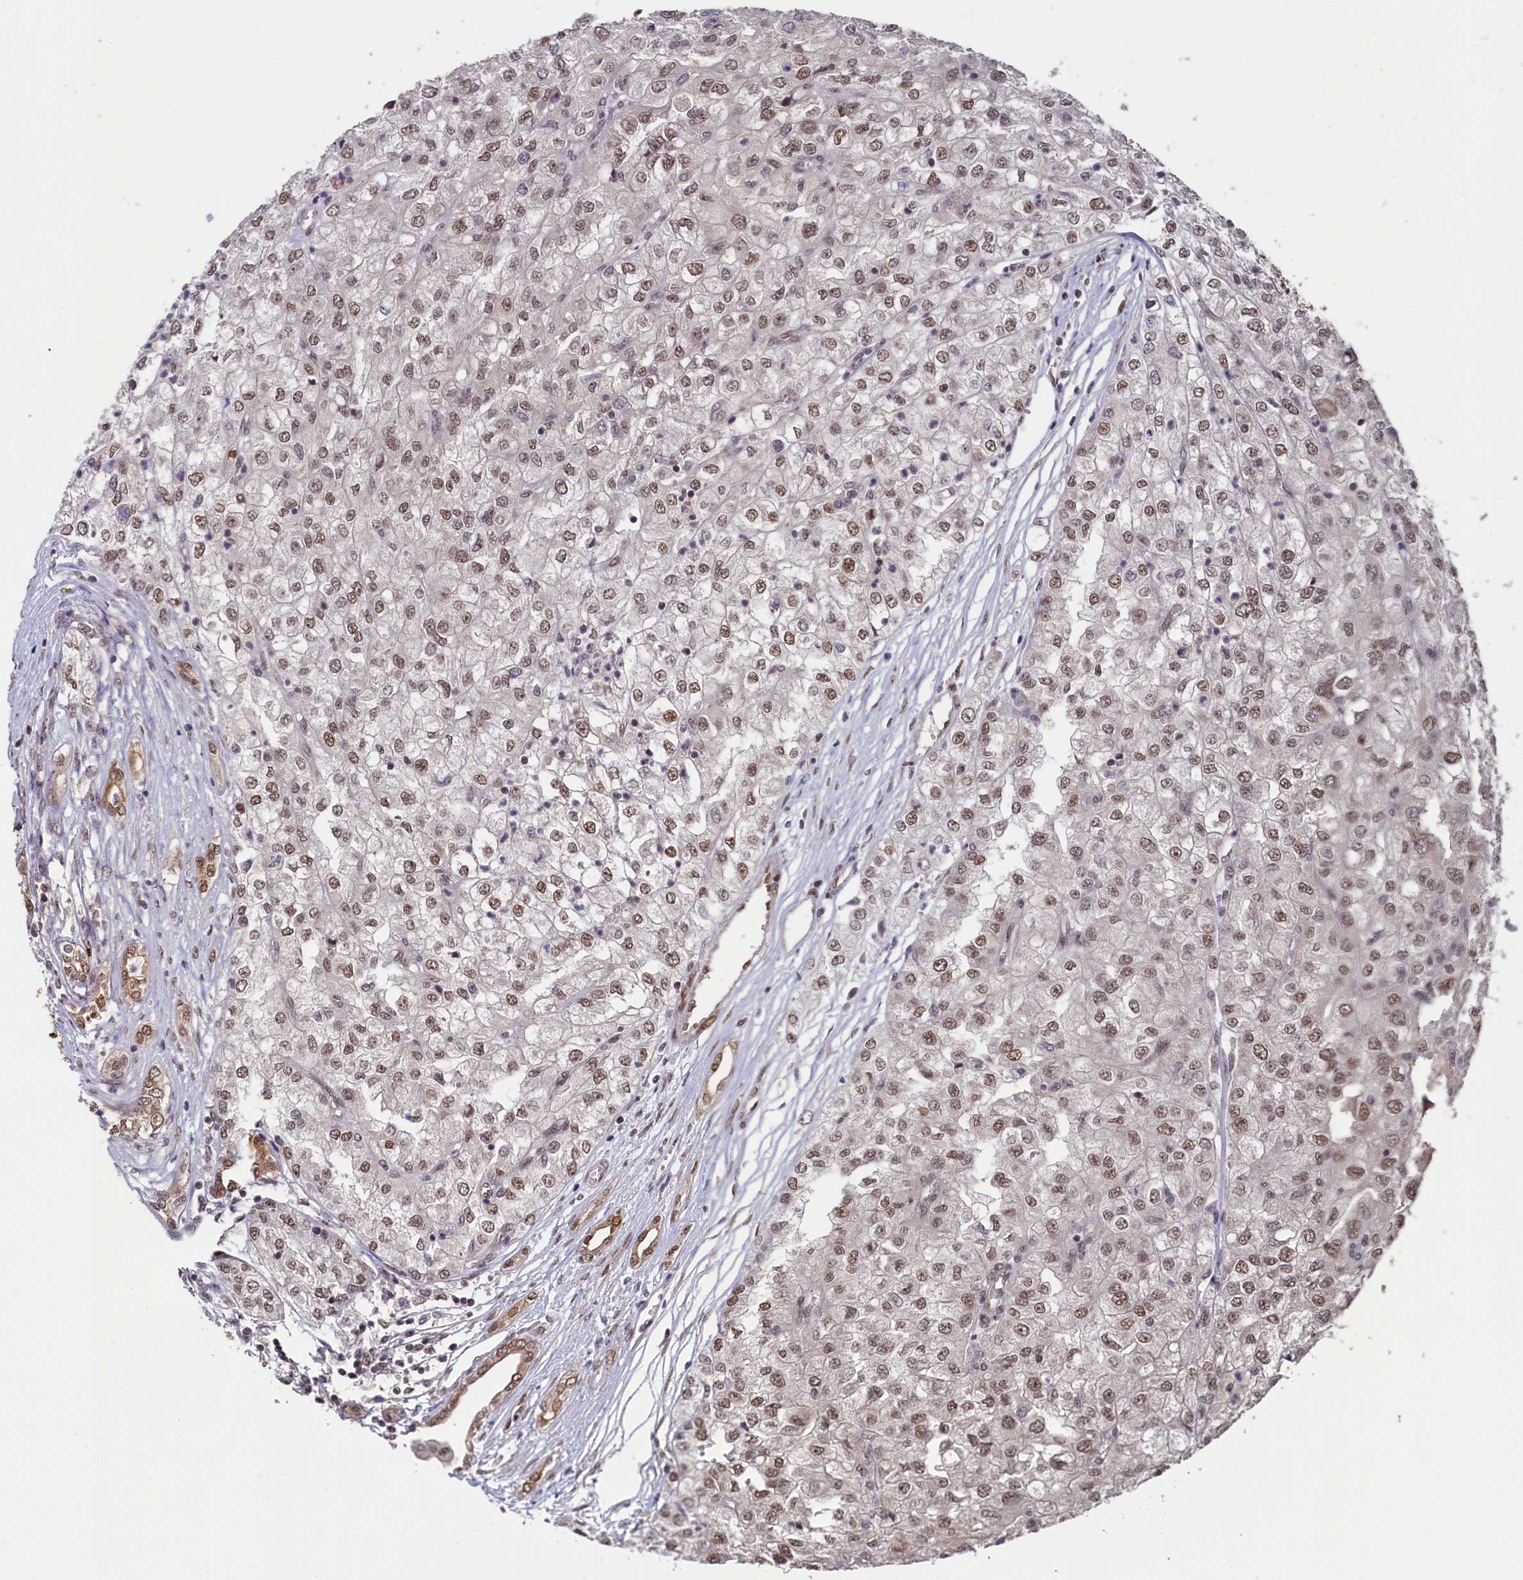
{"staining": {"intensity": "moderate", "quantity": ">75%", "location": "nuclear"}, "tissue": "renal cancer", "cell_type": "Tumor cells", "image_type": "cancer", "snomed": [{"axis": "morphology", "description": "Adenocarcinoma, NOS"}, {"axis": "topography", "description": "Kidney"}], "caption": "Moderate nuclear protein positivity is appreciated in approximately >75% of tumor cells in renal cancer. (Brightfield microscopy of DAB IHC at high magnification).", "gene": "NAE1", "patient": {"sex": "female", "age": 54}}